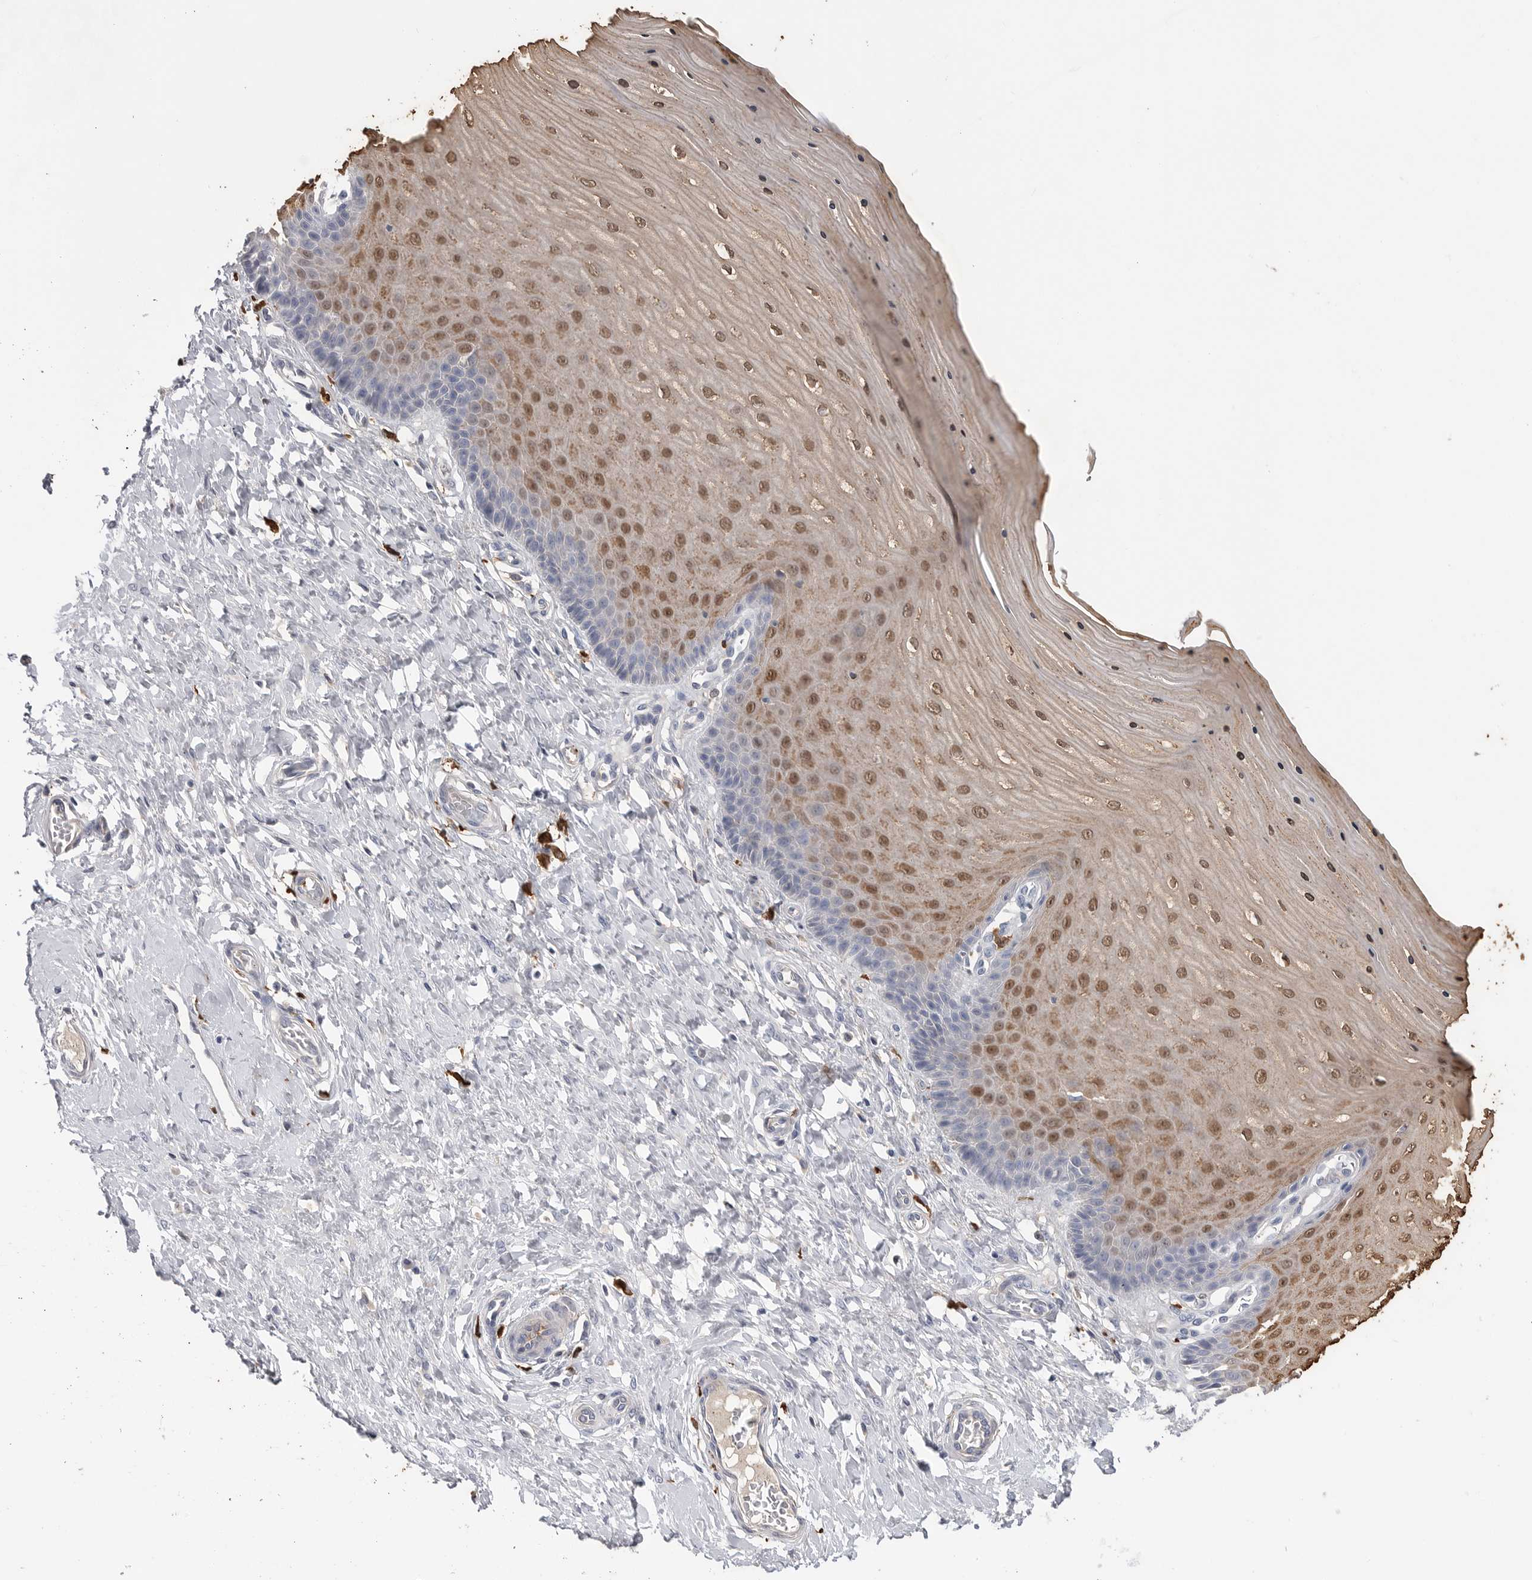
{"staining": {"intensity": "negative", "quantity": "none", "location": "none"}, "tissue": "cervix", "cell_type": "Glandular cells", "image_type": "normal", "snomed": [{"axis": "morphology", "description": "Normal tissue, NOS"}, {"axis": "topography", "description": "Cervix"}], "caption": "Image shows no protein staining in glandular cells of unremarkable cervix.", "gene": "CYB561D1", "patient": {"sex": "female", "age": 55}}